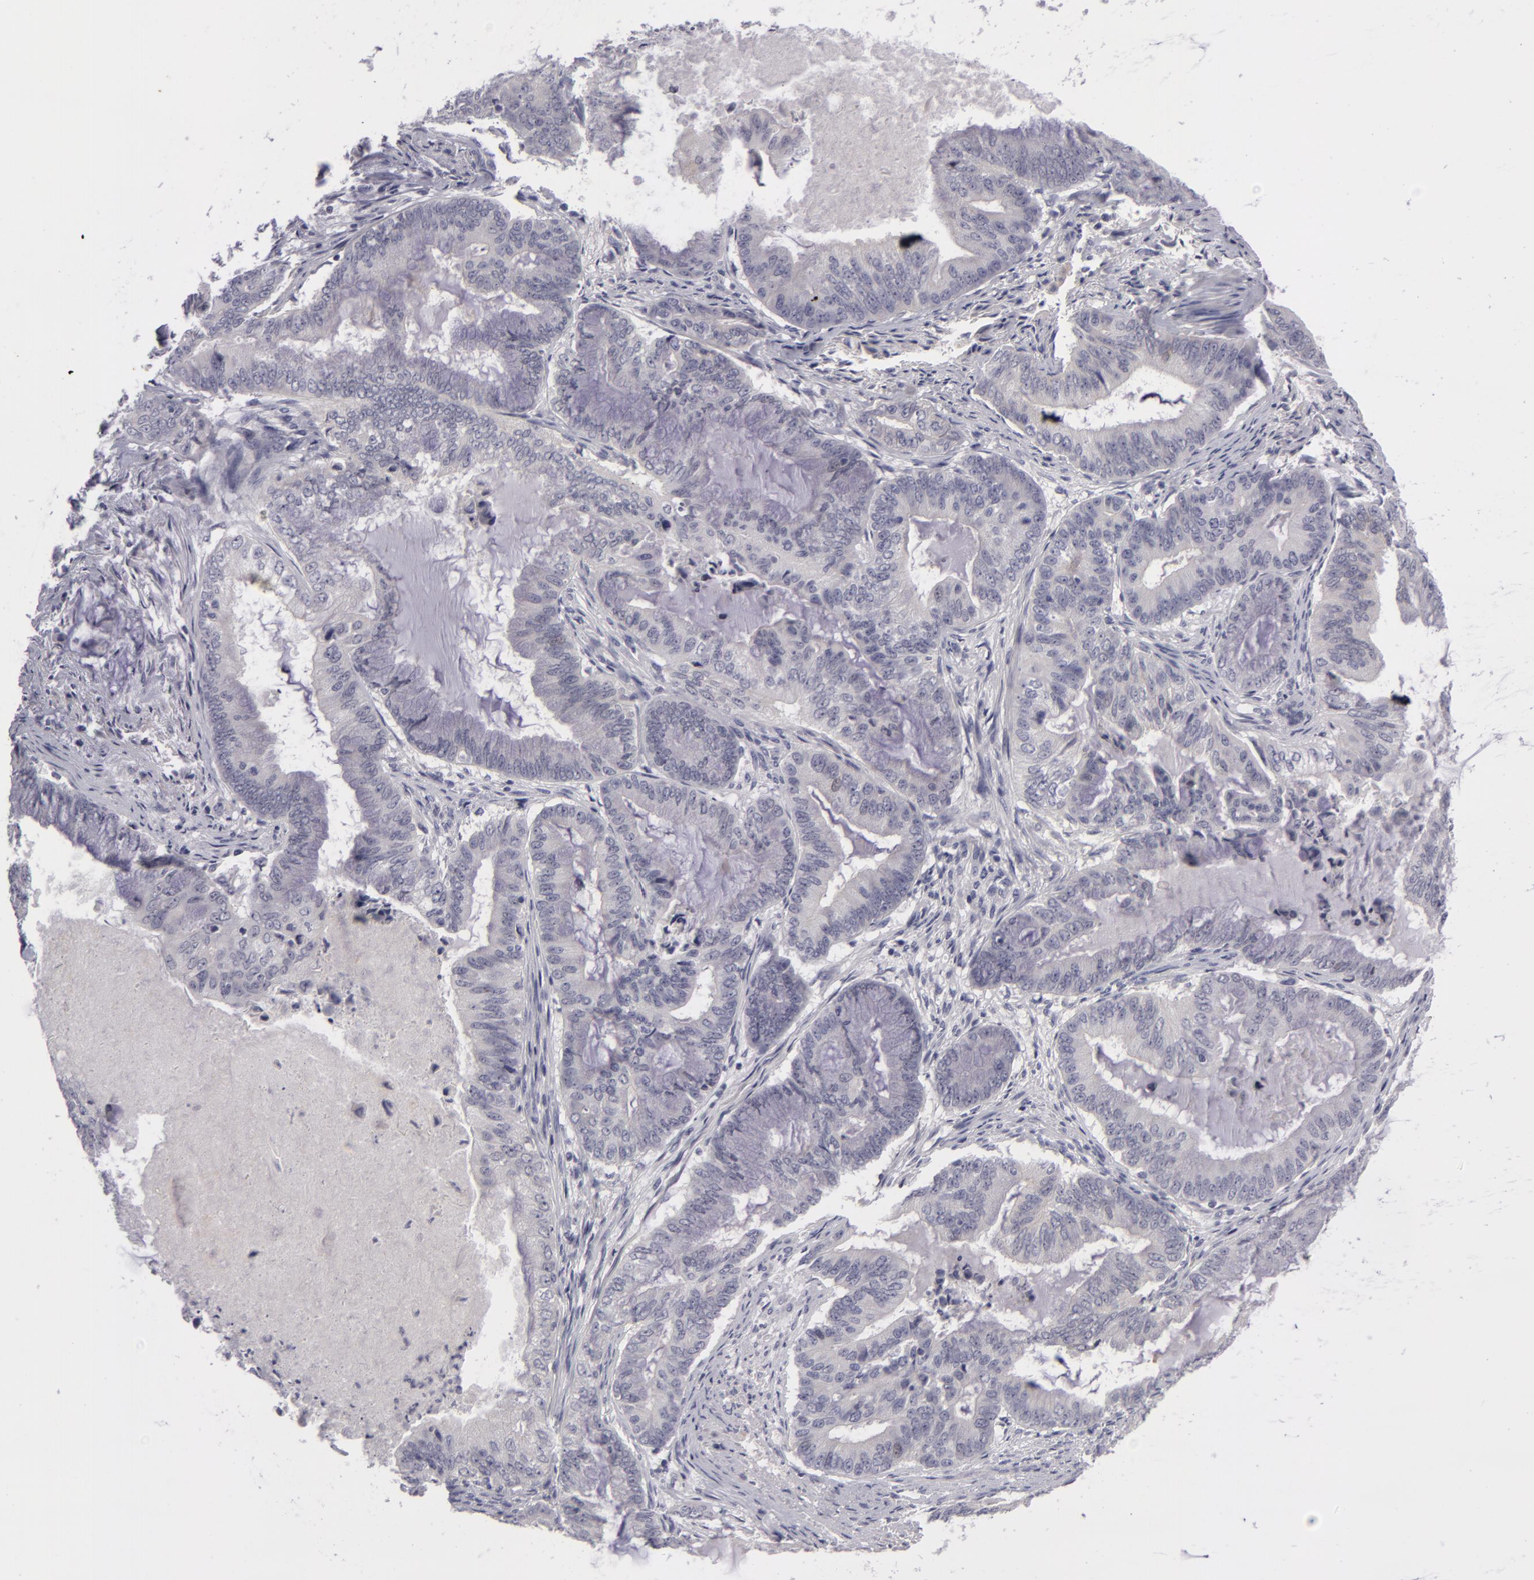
{"staining": {"intensity": "negative", "quantity": "none", "location": "none"}, "tissue": "endometrial cancer", "cell_type": "Tumor cells", "image_type": "cancer", "snomed": [{"axis": "morphology", "description": "Adenocarcinoma, NOS"}, {"axis": "topography", "description": "Endometrium"}], "caption": "The photomicrograph shows no significant staining in tumor cells of endometrial cancer.", "gene": "NLGN4X", "patient": {"sex": "female", "age": 63}}